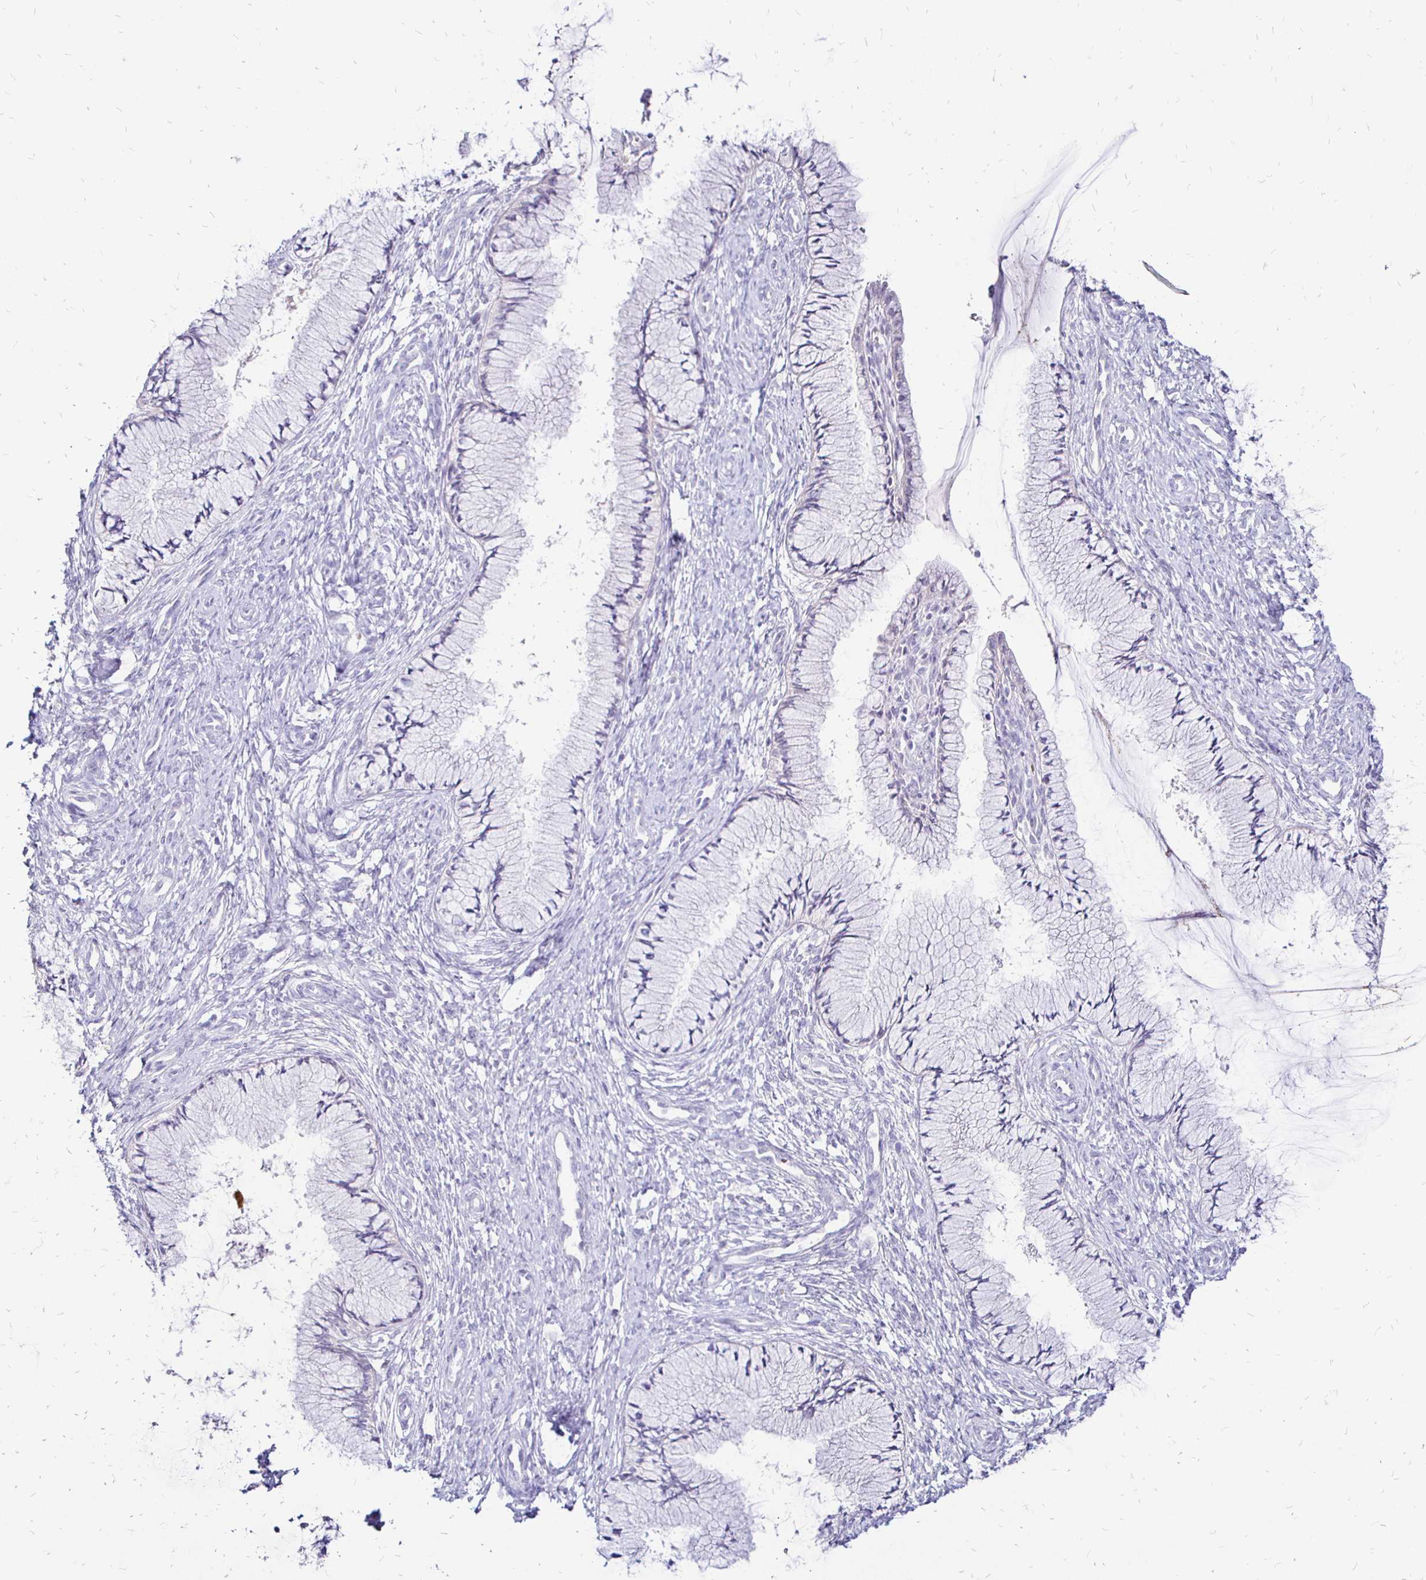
{"staining": {"intensity": "negative", "quantity": "none", "location": "none"}, "tissue": "cervix", "cell_type": "Glandular cells", "image_type": "normal", "snomed": [{"axis": "morphology", "description": "Normal tissue, NOS"}, {"axis": "topography", "description": "Cervix"}], "caption": "An IHC image of normal cervix is shown. There is no staining in glandular cells of cervix. (DAB IHC visualized using brightfield microscopy, high magnification).", "gene": "IRGC", "patient": {"sex": "female", "age": 37}}